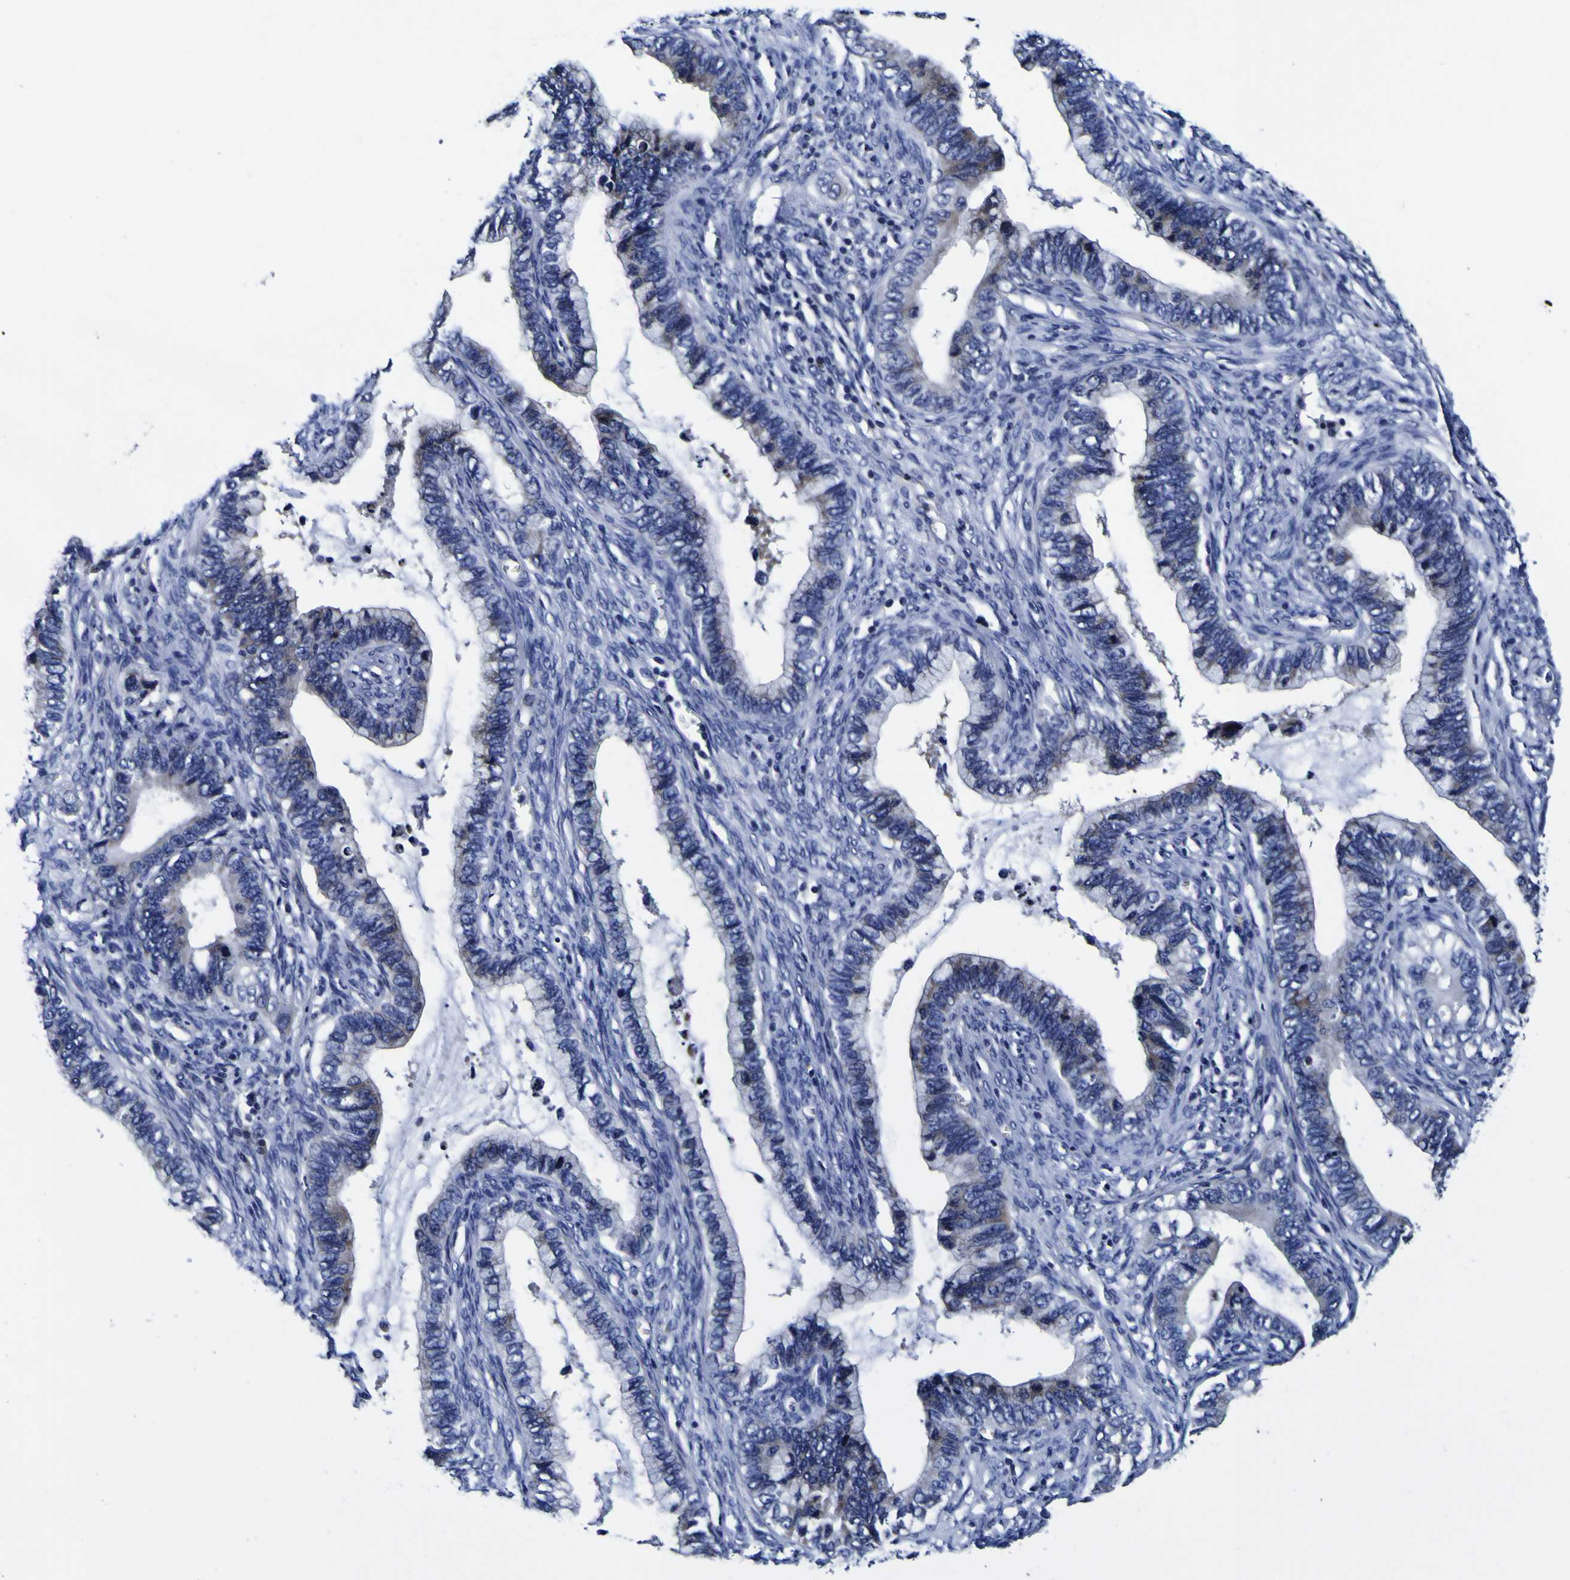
{"staining": {"intensity": "weak", "quantity": "<25%", "location": "cytoplasmic/membranous"}, "tissue": "cervical cancer", "cell_type": "Tumor cells", "image_type": "cancer", "snomed": [{"axis": "morphology", "description": "Adenocarcinoma, NOS"}, {"axis": "topography", "description": "Cervix"}], "caption": "This is an immunohistochemistry photomicrograph of adenocarcinoma (cervical). There is no staining in tumor cells.", "gene": "PDLIM4", "patient": {"sex": "female", "age": 44}}